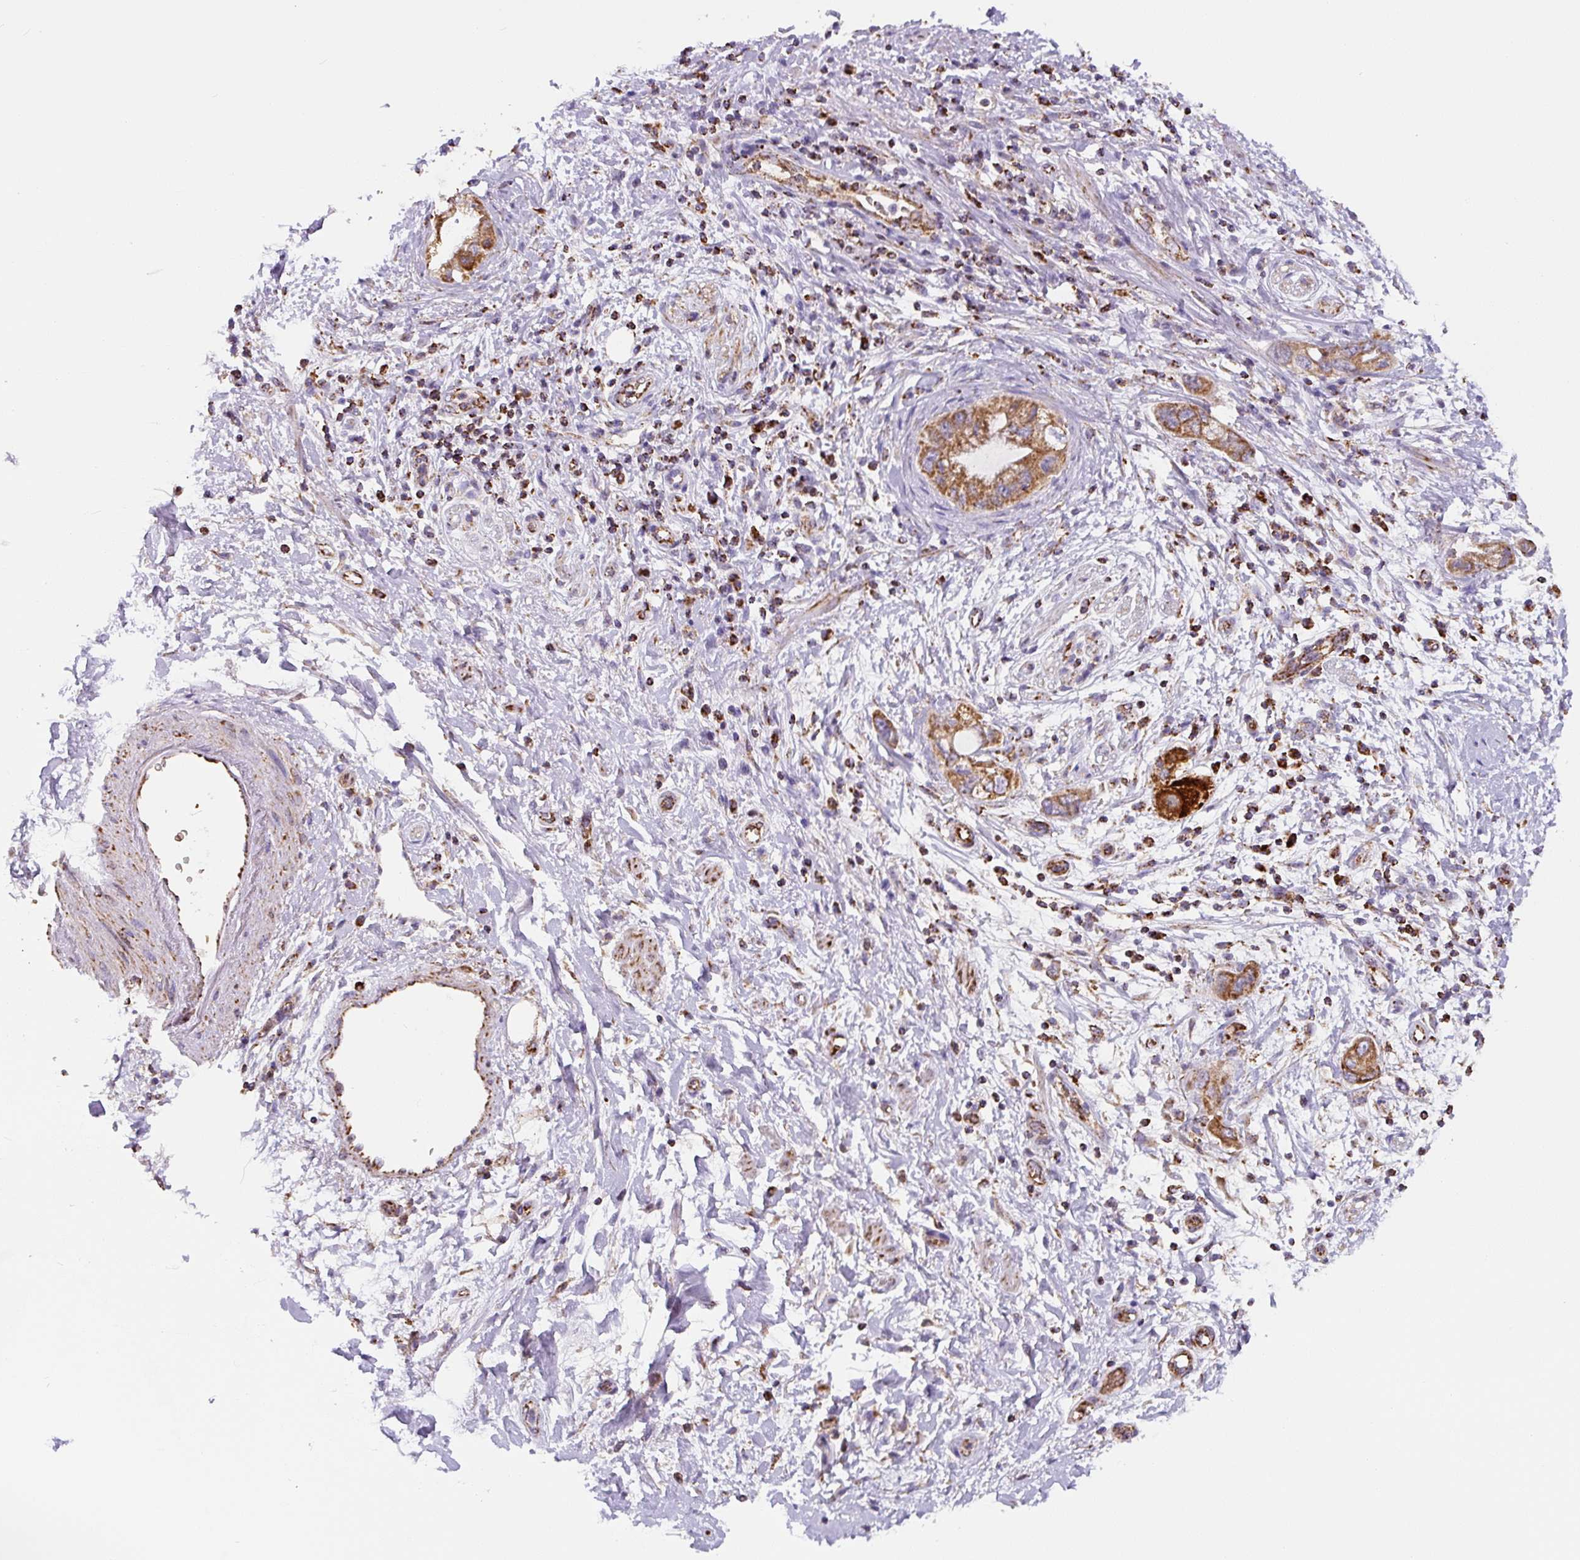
{"staining": {"intensity": "moderate", "quantity": ">75%", "location": "cytoplasmic/membranous"}, "tissue": "pancreatic cancer", "cell_type": "Tumor cells", "image_type": "cancer", "snomed": [{"axis": "morphology", "description": "Adenocarcinoma, NOS"}, {"axis": "topography", "description": "Pancreas"}], "caption": "IHC of pancreatic adenocarcinoma displays medium levels of moderate cytoplasmic/membranous positivity in about >75% of tumor cells.", "gene": "MT-CO2", "patient": {"sex": "female", "age": 73}}